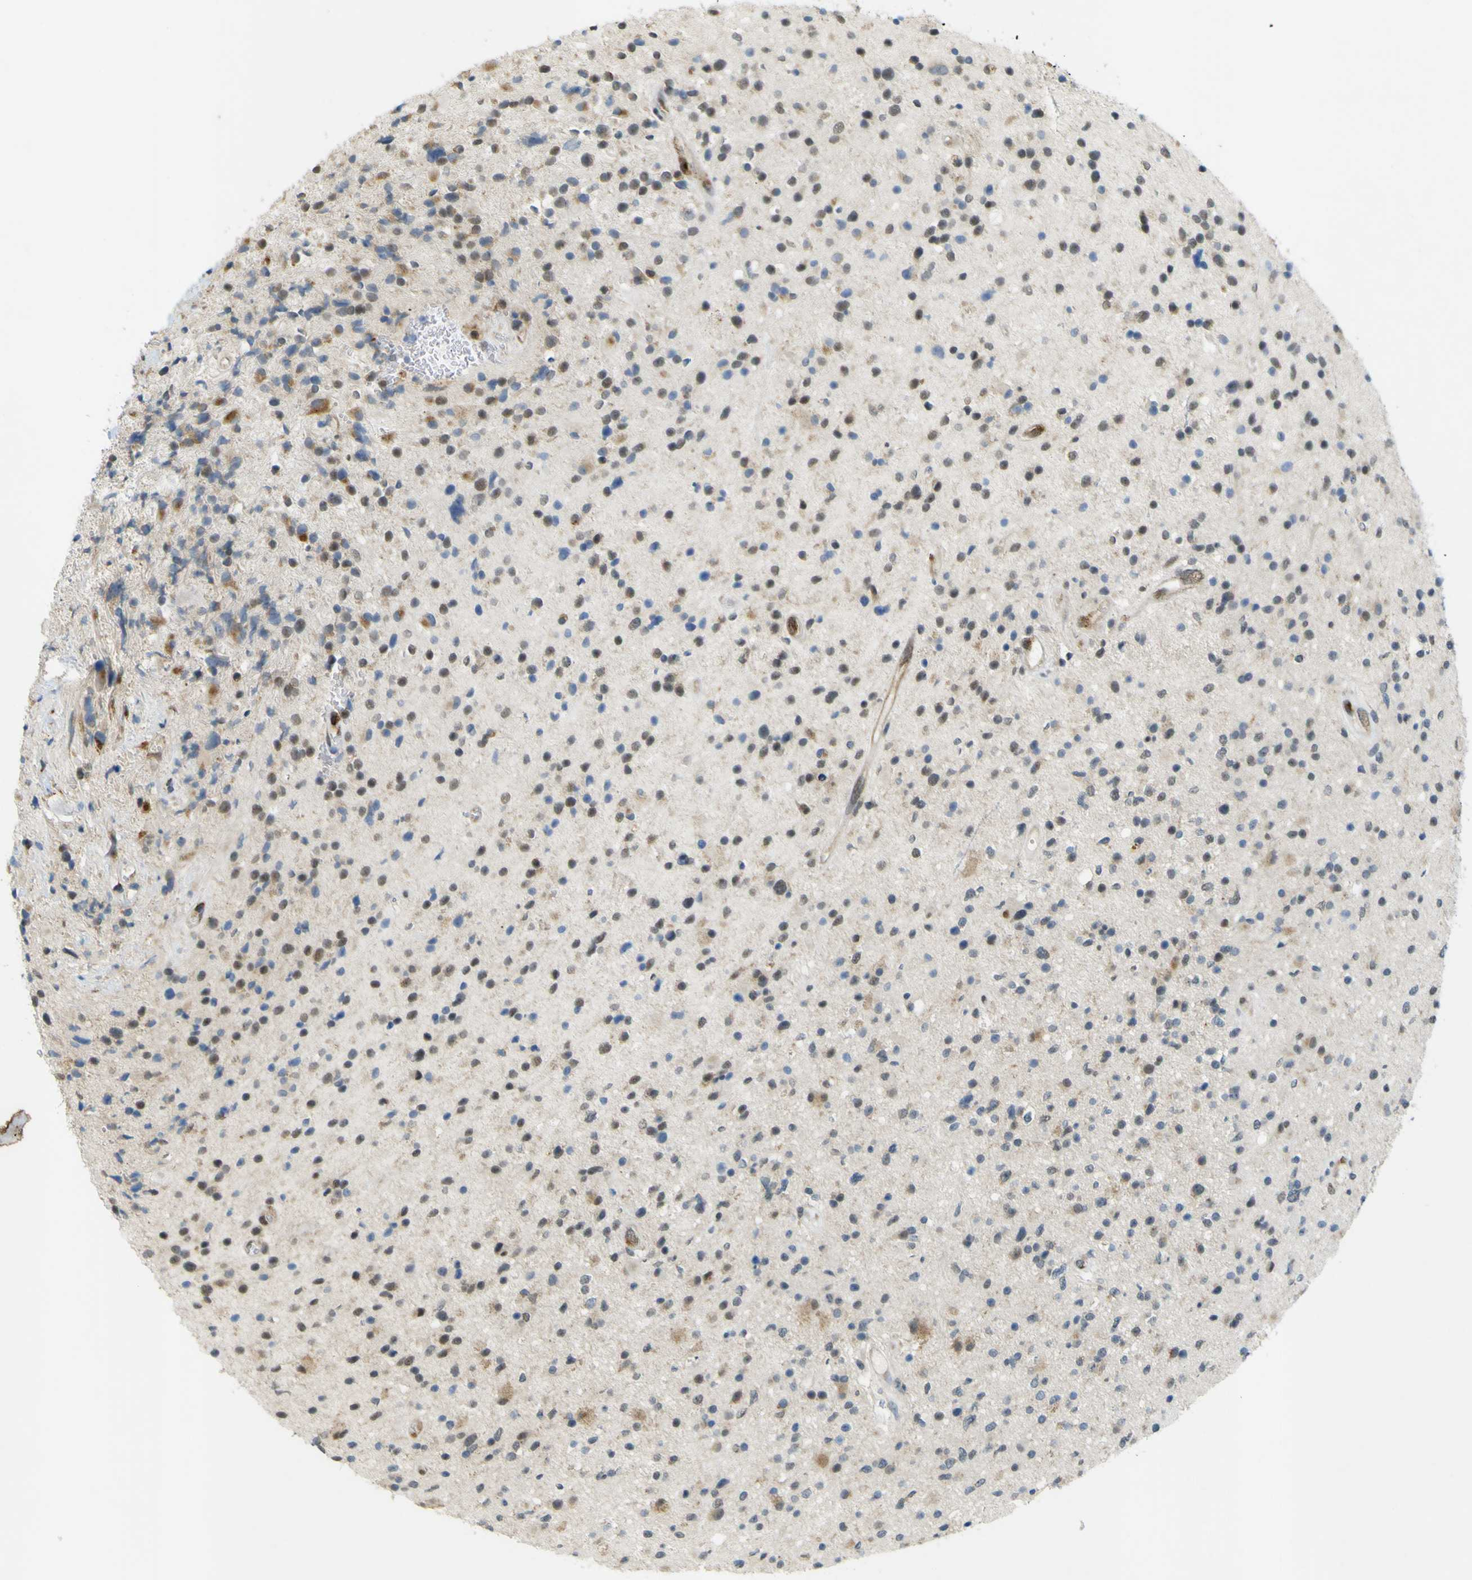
{"staining": {"intensity": "weak", "quantity": "<25%", "location": "nuclear"}, "tissue": "glioma", "cell_type": "Tumor cells", "image_type": "cancer", "snomed": [{"axis": "morphology", "description": "Glioma, malignant, High grade"}, {"axis": "topography", "description": "Brain"}], "caption": "Glioma was stained to show a protein in brown. There is no significant staining in tumor cells.", "gene": "IGF2R", "patient": {"sex": "male", "age": 33}}